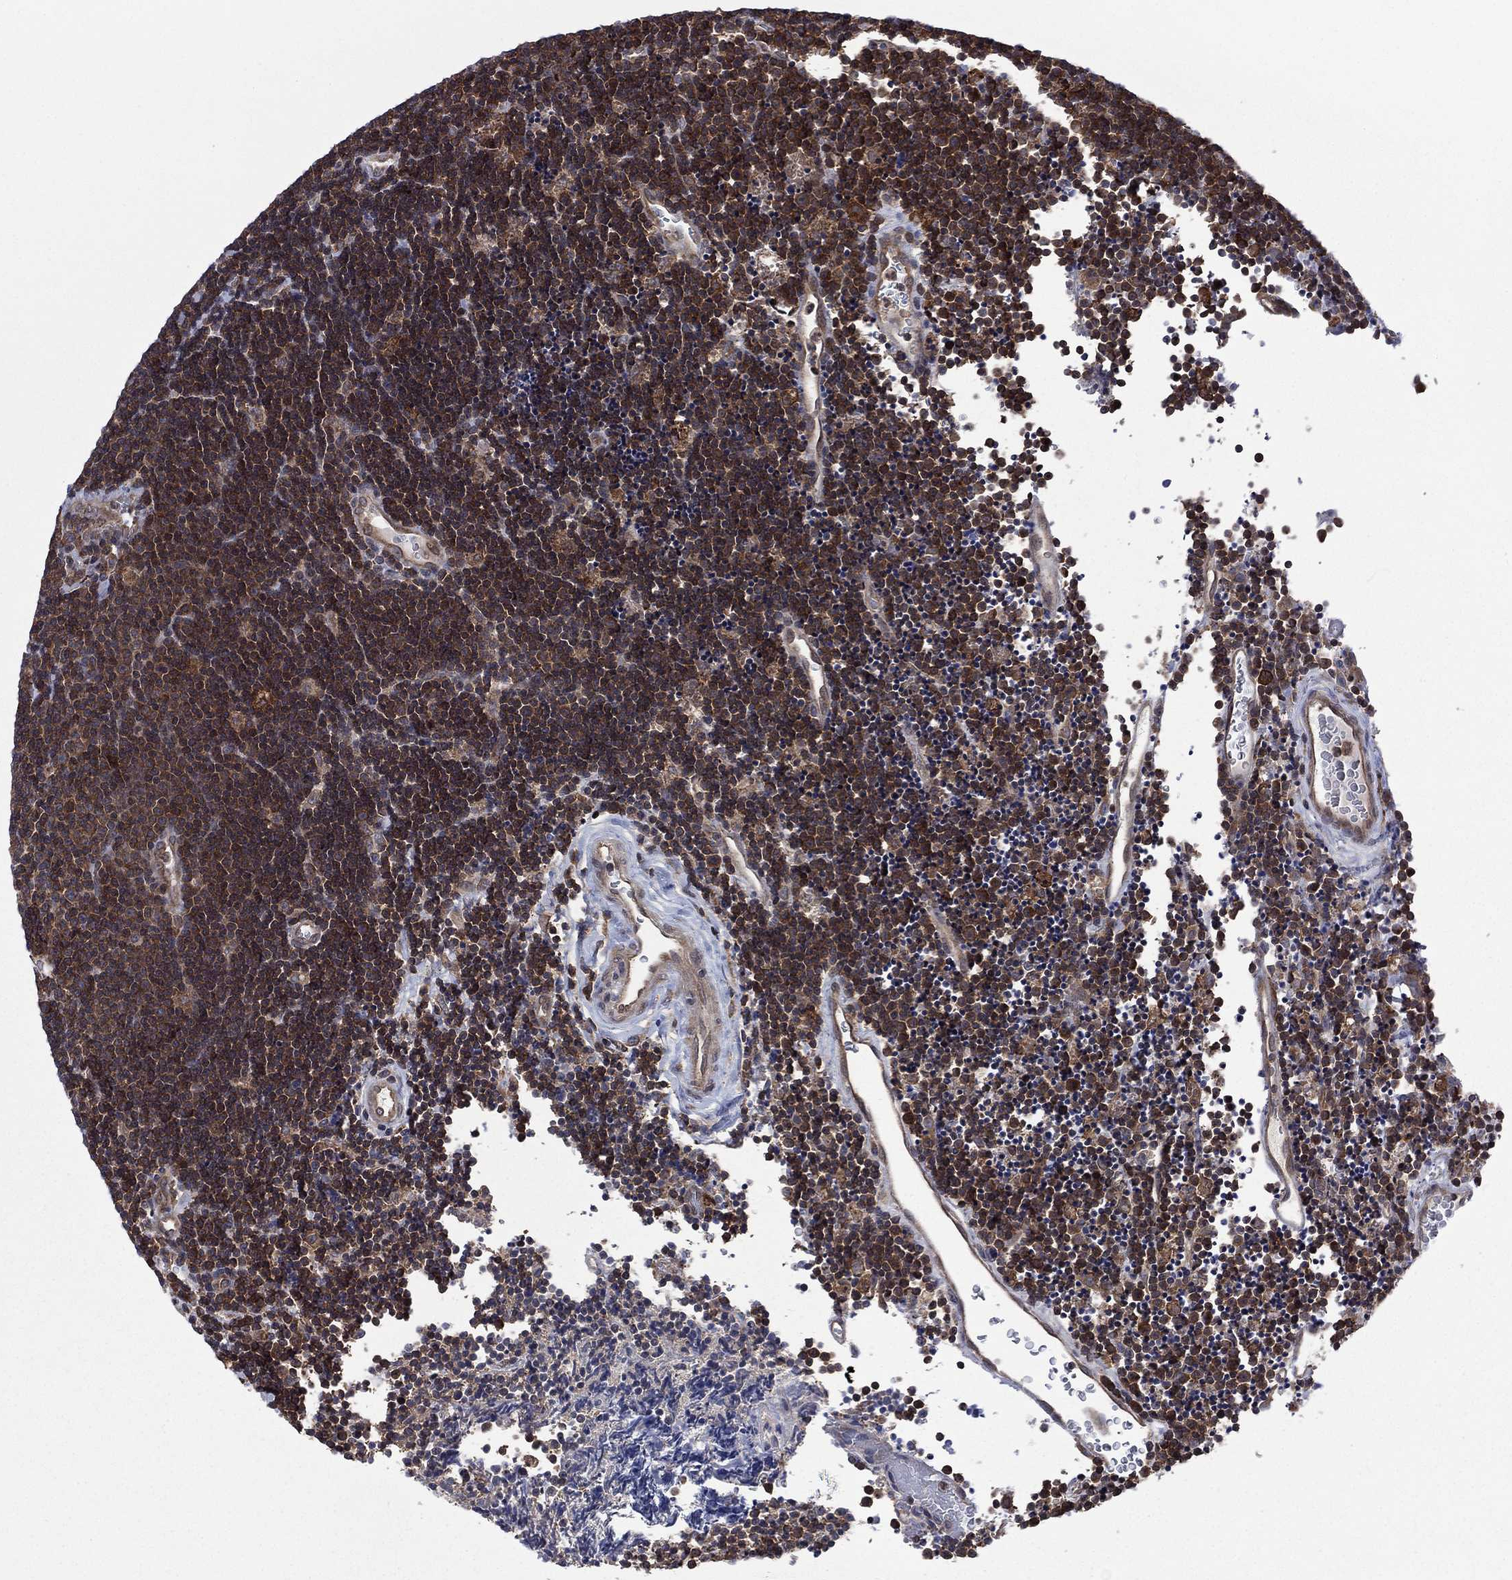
{"staining": {"intensity": "moderate", "quantity": "25%-75%", "location": "cytoplasmic/membranous"}, "tissue": "lymphoma", "cell_type": "Tumor cells", "image_type": "cancer", "snomed": [{"axis": "morphology", "description": "Malignant lymphoma, non-Hodgkin's type, Low grade"}, {"axis": "topography", "description": "Brain"}], "caption": "Human lymphoma stained with a protein marker shows moderate staining in tumor cells.", "gene": "C2orf76", "patient": {"sex": "female", "age": 66}}